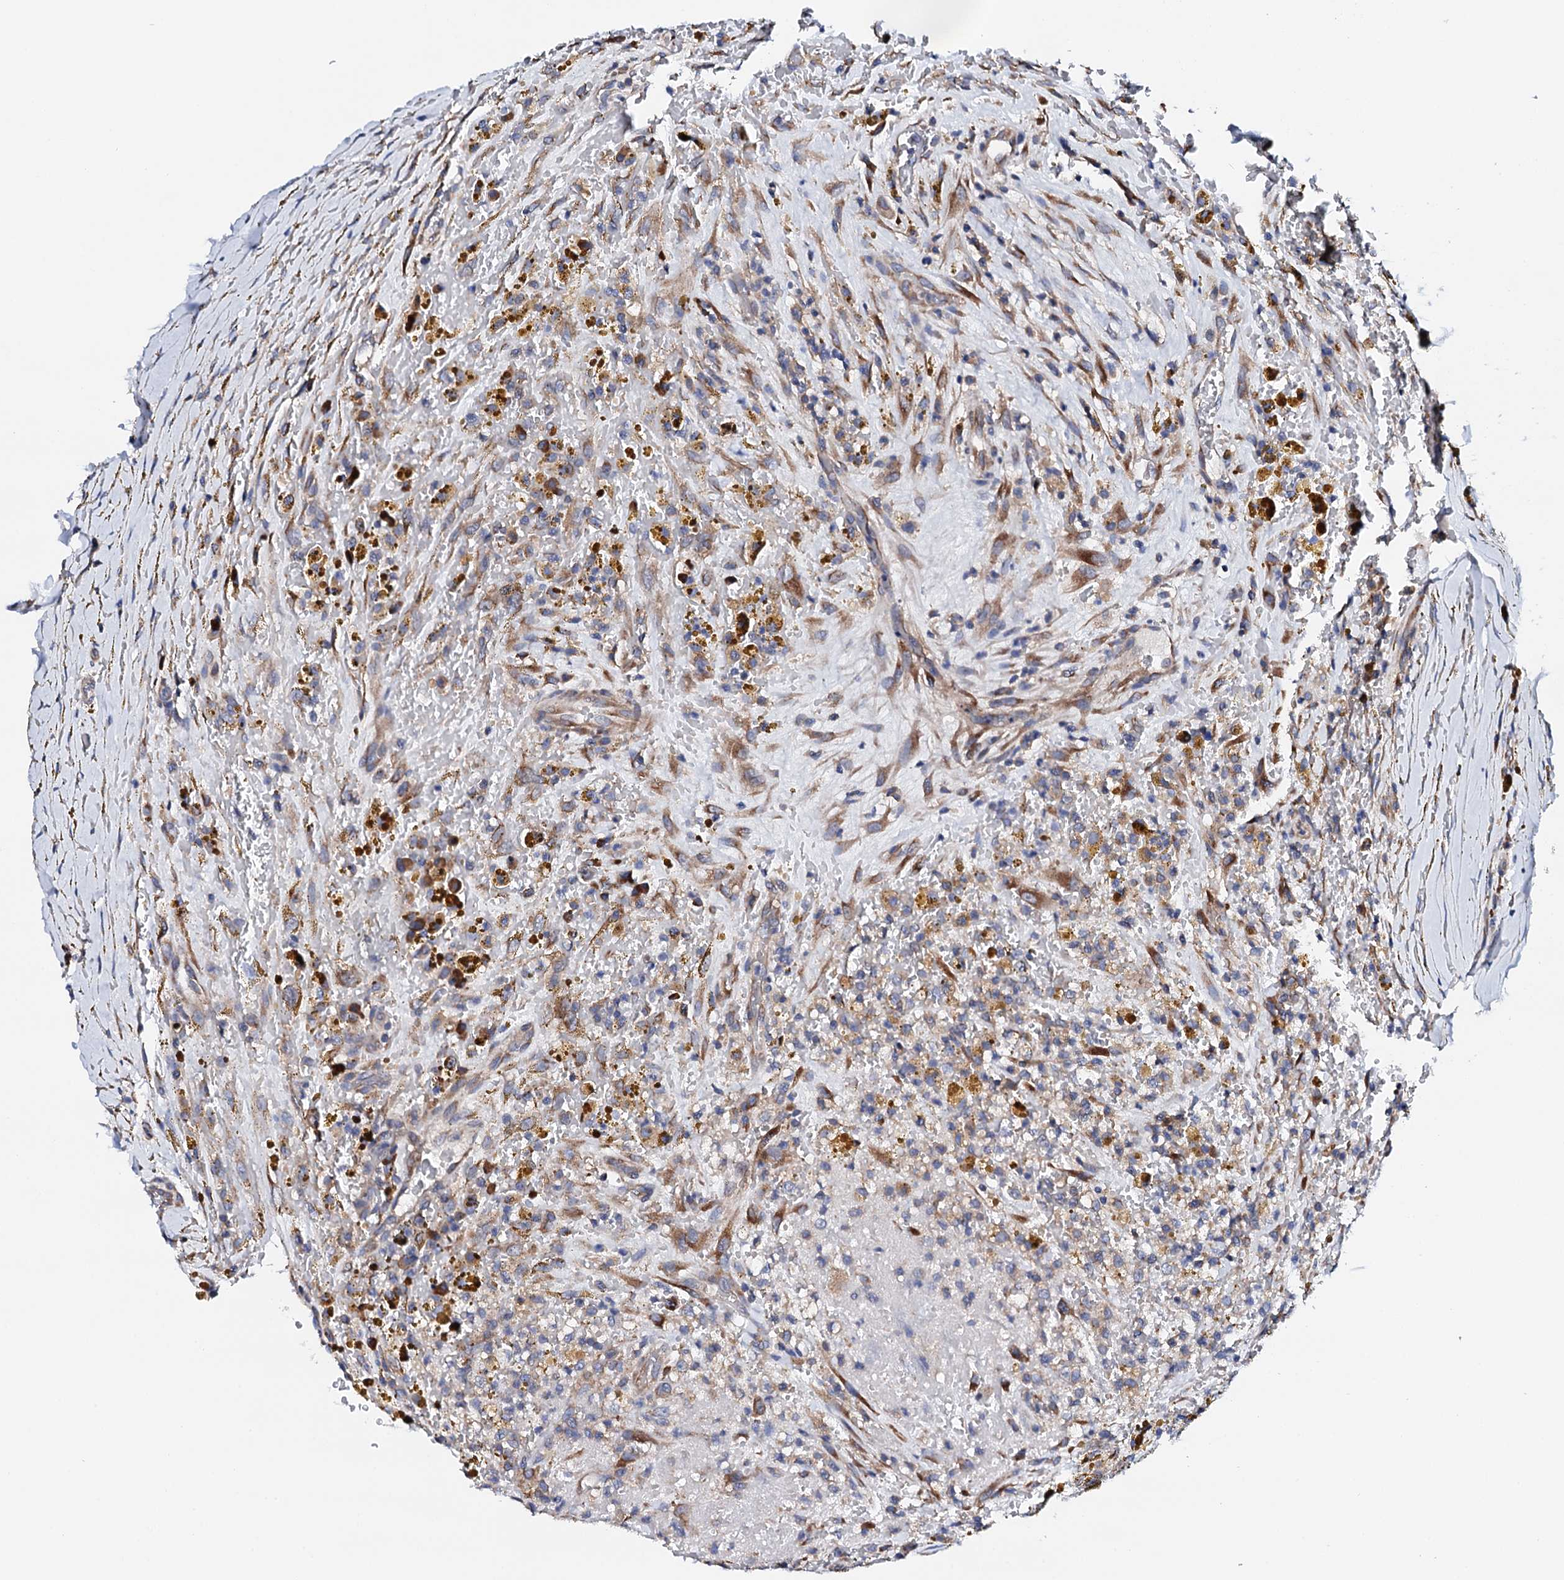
{"staining": {"intensity": "moderate", "quantity": "25%-75%", "location": "cytoplasmic/membranous"}, "tissue": "thyroid cancer", "cell_type": "Tumor cells", "image_type": "cancer", "snomed": [{"axis": "morphology", "description": "Papillary adenocarcinoma, NOS"}, {"axis": "topography", "description": "Thyroid gland"}], "caption": "Immunohistochemistry (IHC) micrograph of human thyroid cancer (papillary adenocarcinoma) stained for a protein (brown), which exhibits medium levels of moderate cytoplasmic/membranous staining in approximately 25%-75% of tumor cells.", "gene": "NUP58", "patient": {"sex": "male", "age": 77}}